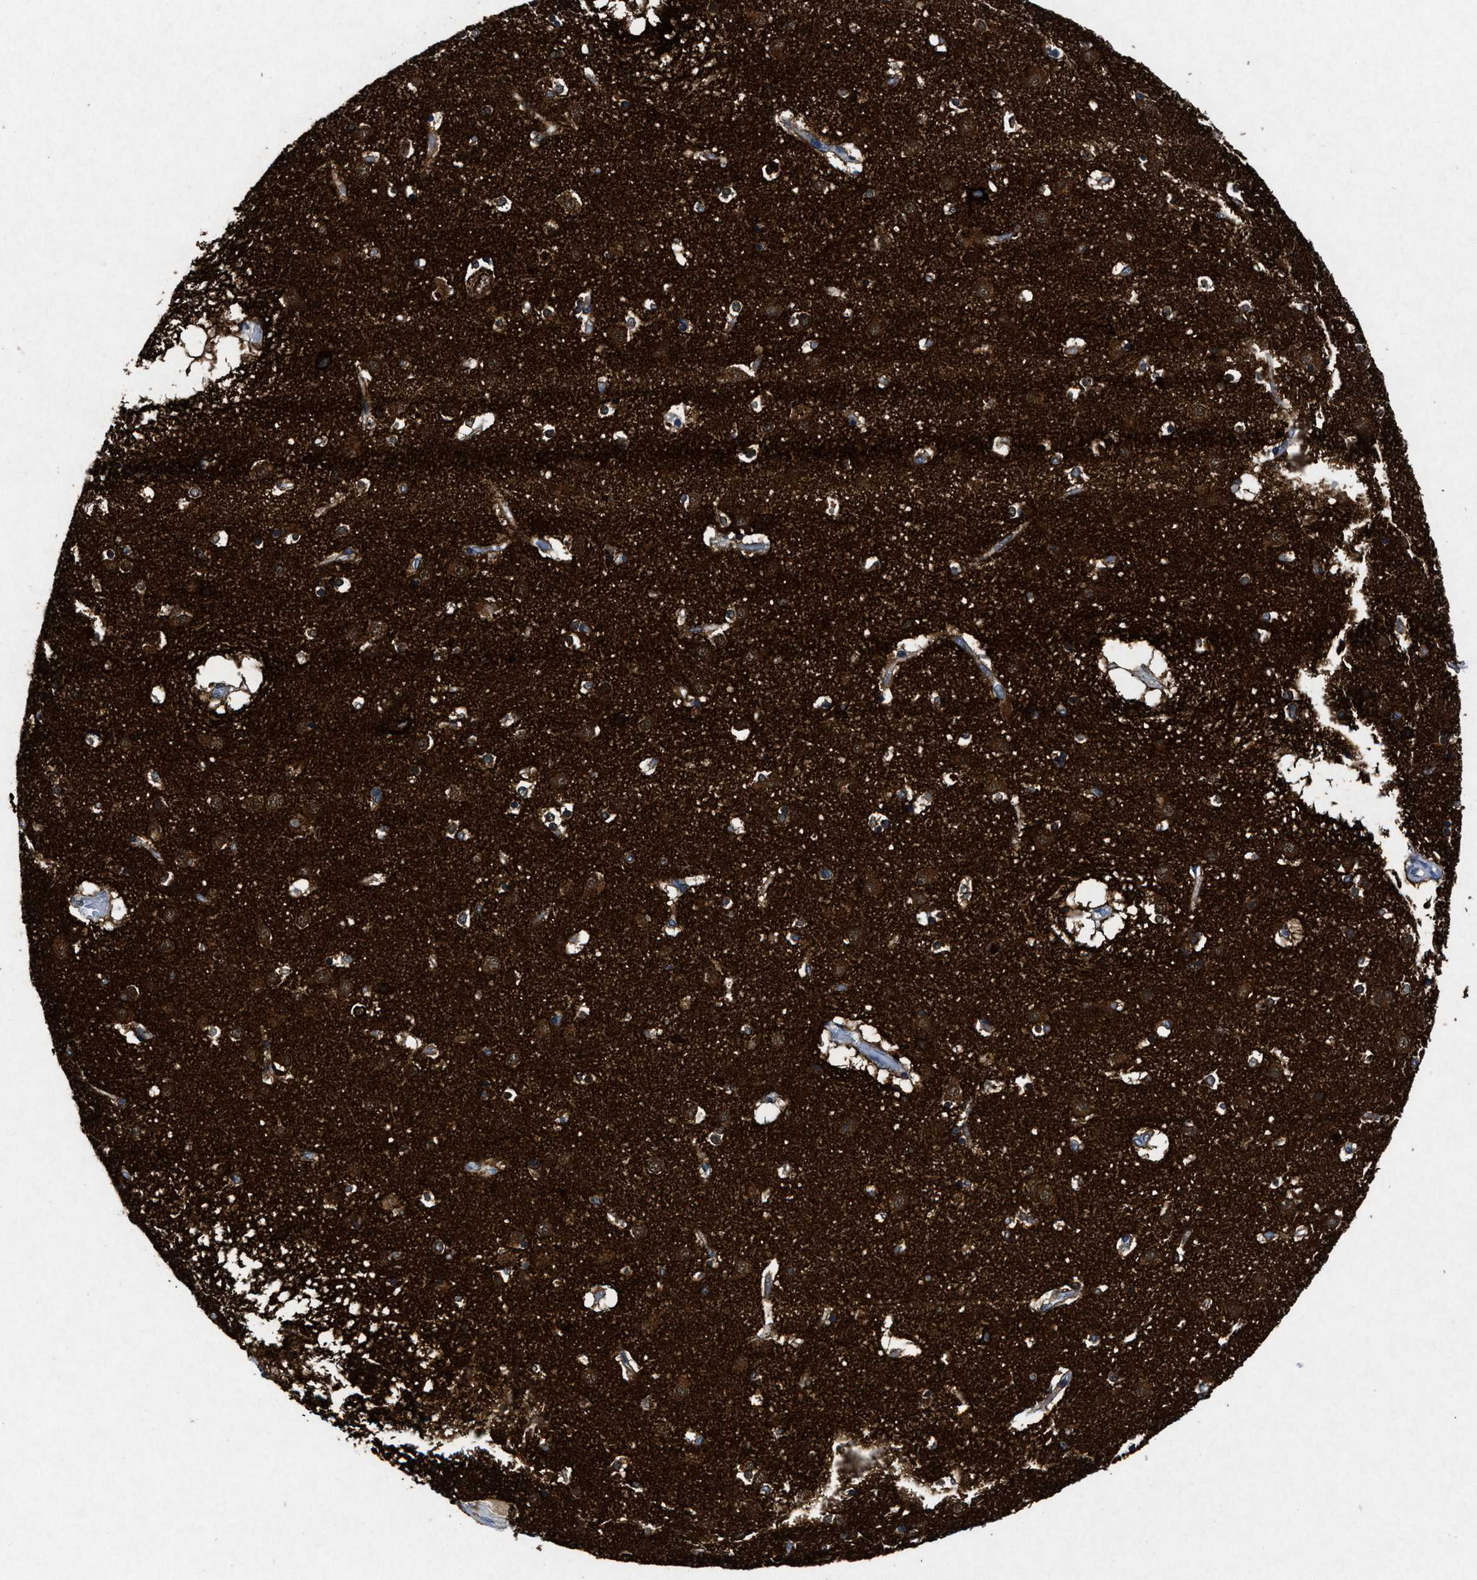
{"staining": {"intensity": "moderate", "quantity": ">75%", "location": "cytoplasmic/membranous"}, "tissue": "caudate", "cell_type": "Glial cells", "image_type": "normal", "snomed": [{"axis": "morphology", "description": "Normal tissue, NOS"}, {"axis": "topography", "description": "Lateral ventricle wall"}], "caption": "IHC image of normal caudate stained for a protein (brown), which demonstrates medium levels of moderate cytoplasmic/membranous expression in about >75% of glial cells.", "gene": "MAP6", "patient": {"sex": "male", "age": 70}}